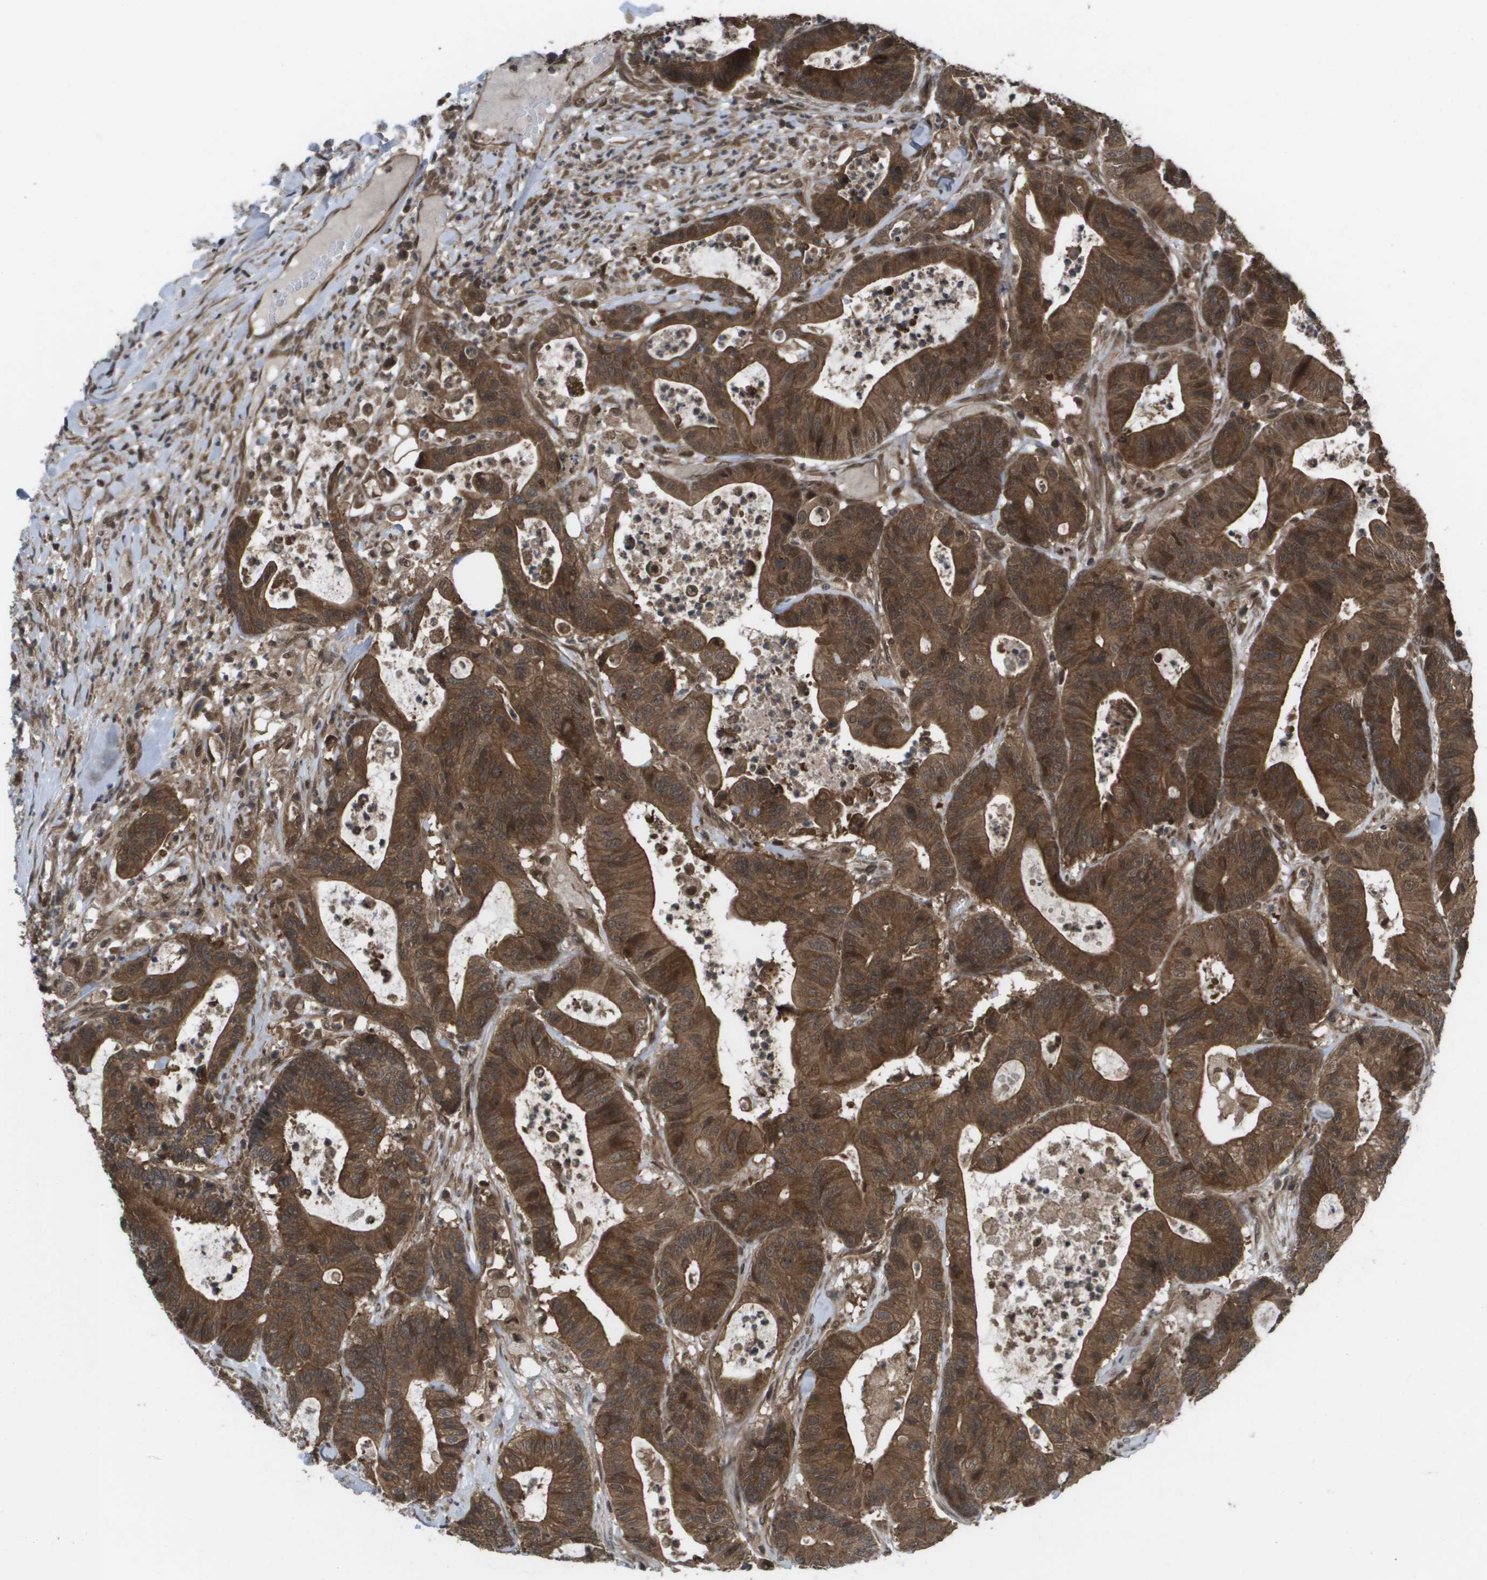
{"staining": {"intensity": "strong", "quantity": ">75%", "location": "cytoplasmic/membranous,nuclear"}, "tissue": "colorectal cancer", "cell_type": "Tumor cells", "image_type": "cancer", "snomed": [{"axis": "morphology", "description": "Adenocarcinoma, NOS"}, {"axis": "topography", "description": "Colon"}], "caption": "Immunohistochemical staining of human colorectal cancer reveals high levels of strong cytoplasmic/membranous and nuclear protein staining in about >75% of tumor cells.", "gene": "CTPS2", "patient": {"sex": "female", "age": 84}}